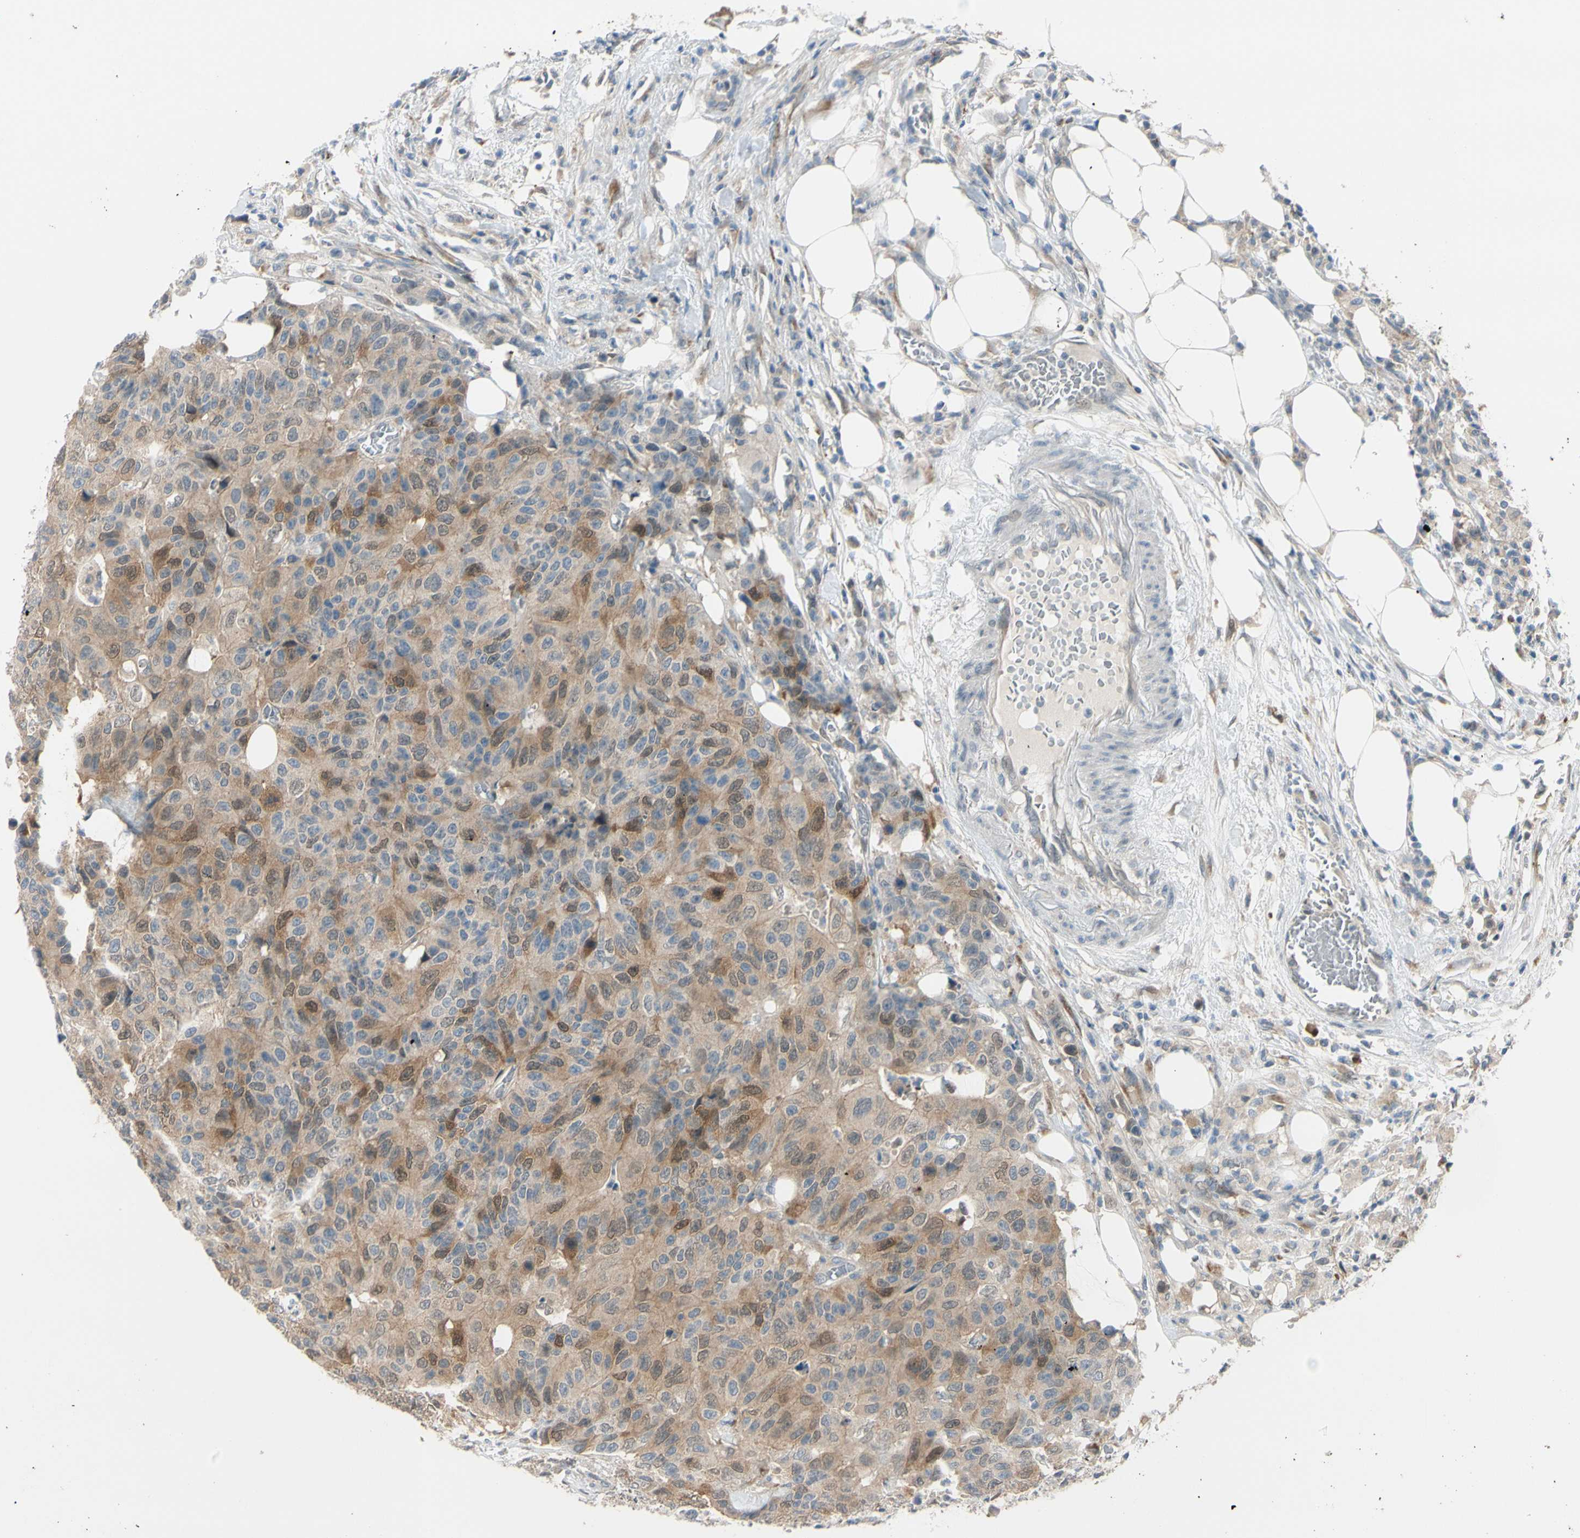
{"staining": {"intensity": "moderate", "quantity": ">75%", "location": "cytoplasmic/membranous"}, "tissue": "colorectal cancer", "cell_type": "Tumor cells", "image_type": "cancer", "snomed": [{"axis": "morphology", "description": "Adenocarcinoma, NOS"}, {"axis": "topography", "description": "Colon"}], "caption": "Immunohistochemical staining of colorectal cancer exhibits medium levels of moderate cytoplasmic/membranous expression in approximately >75% of tumor cells. Nuclei are stained in blue.", "gene": "PTTG1", "patient": {"sex": "female", "age": 86}}